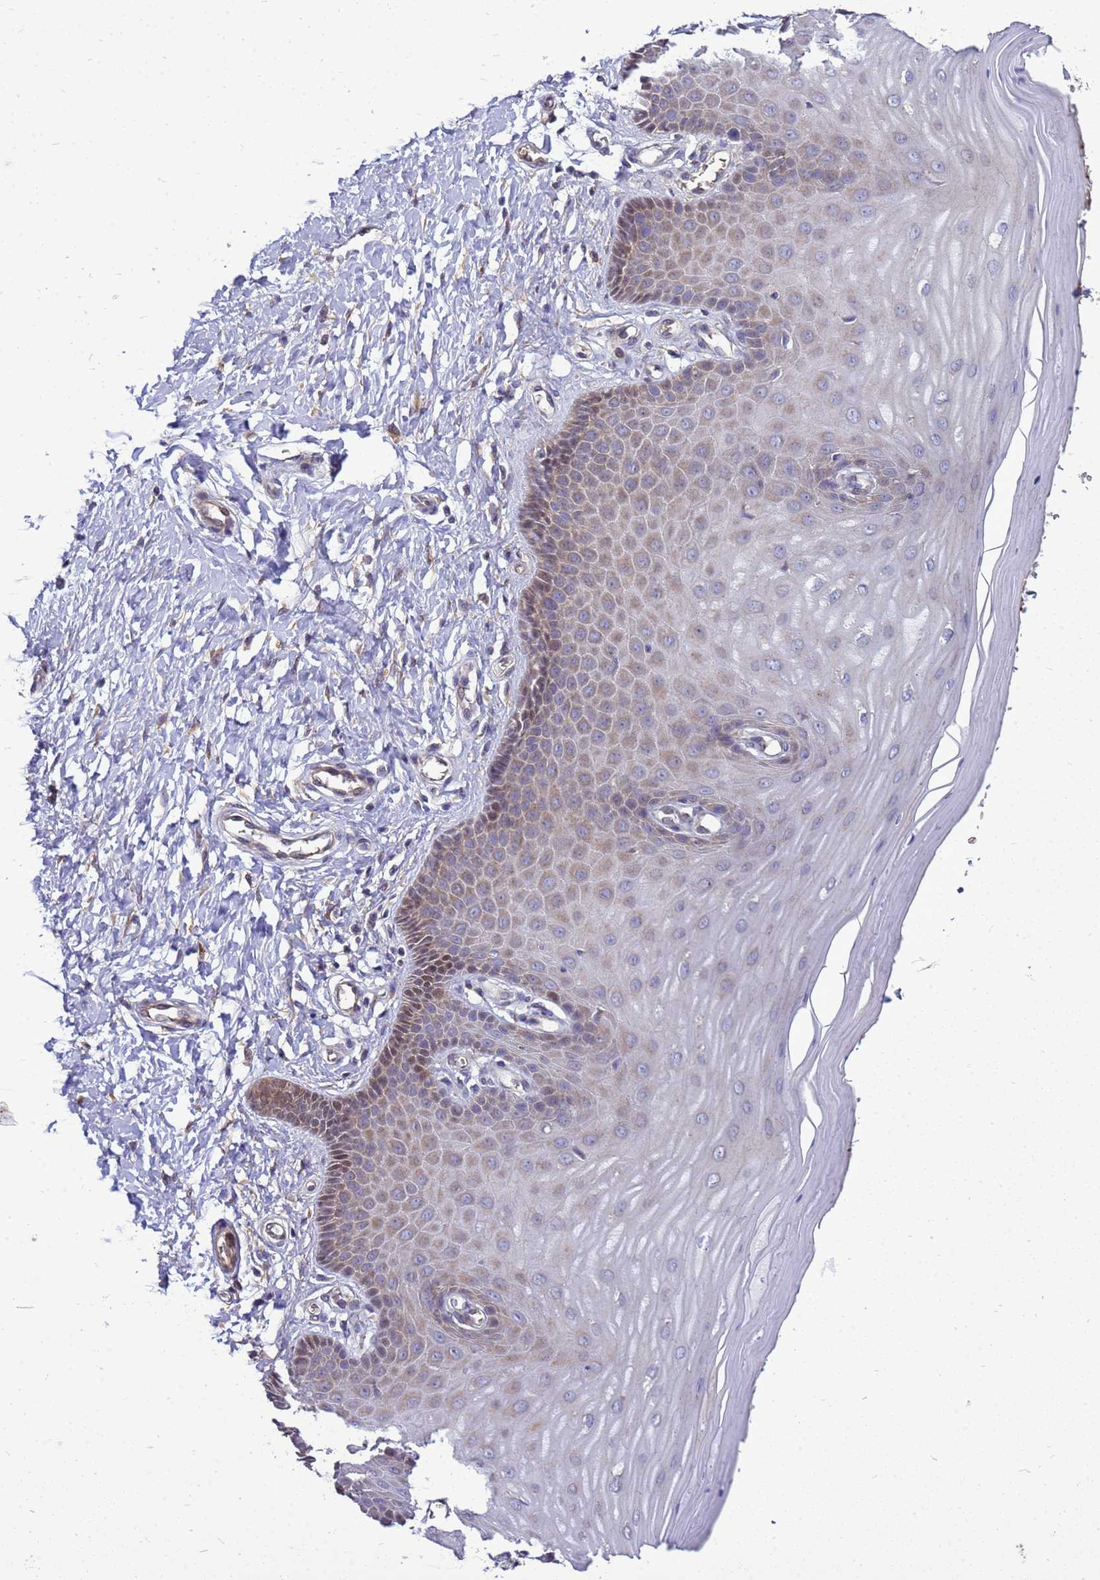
{"staining": {"intensity": "strong", "quantity": "25%-75%", "location": "cytoplasmic/membranous,nuclear"}, "tissue": "cervix", "cell_type": "Glandular cells", "image_type": "normal", "snomed": [{"axis": "morphology", "description": "Normal tissue, NOS"}, {"axis": "topography", "description": "Cervix"}], "caption": "Protein positivity by immunohistochemistry (IHC) demonstrates strong cytoplasmic/membranous,nuclear expression in approximately 25%-75% of glandular cells in benign cervix.", "gene": "EIF4EBP3", "patient": {"sex": "female", "age": 55}}